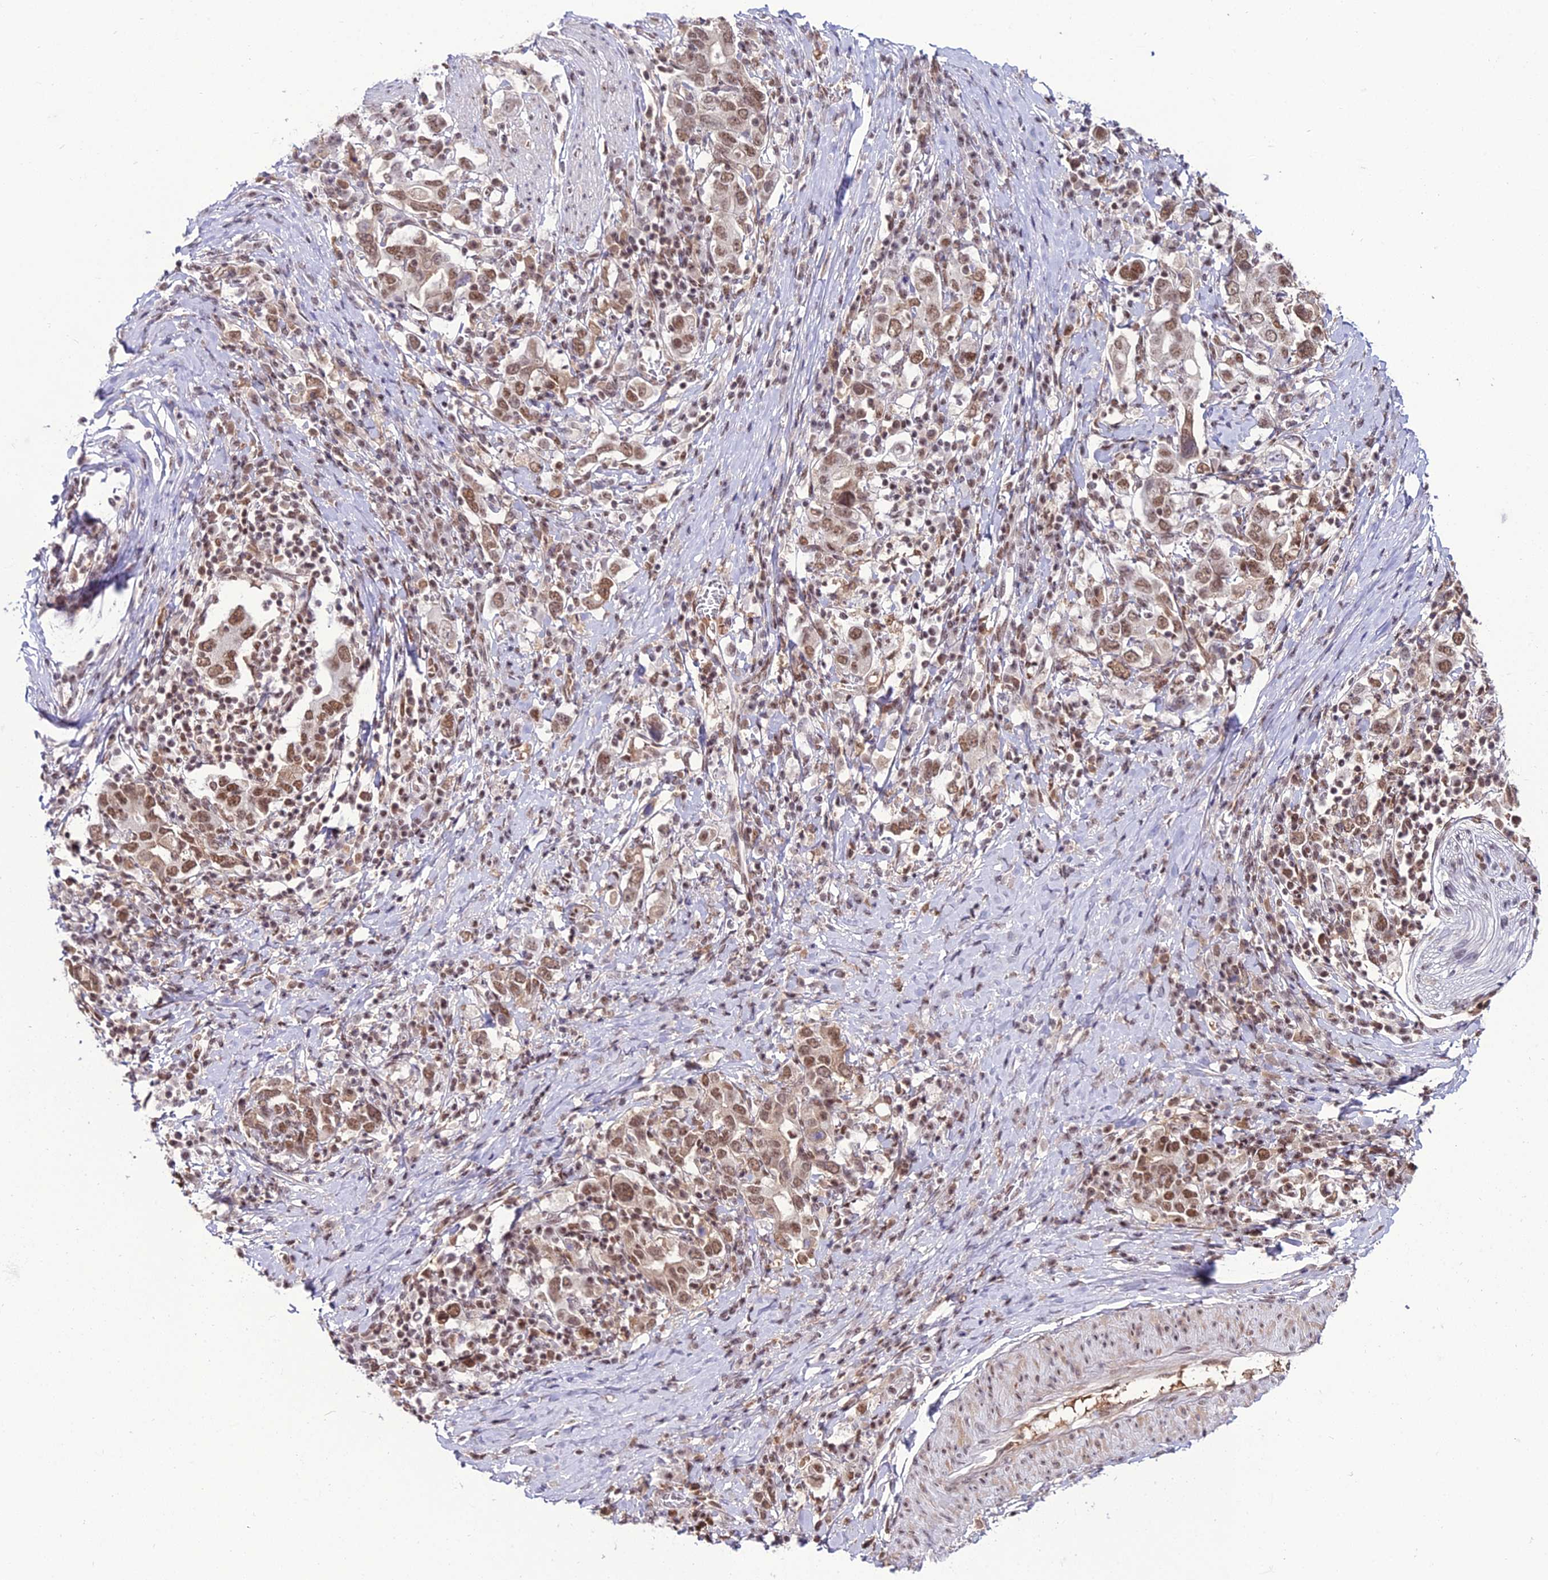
{"staining": {"intensity": "moderate", "quantity": ">75%", "location": "nuclear"}, "tissue": "stomach cancer", "cell_type": "Tumor cells", "image_type": "cancer", "snomed": [{"axis": "morphology", "description": "Adenocarcinoma, NOS"}, {"axis": "topography", "description": "Stomach, upper"}, {"axis": "topography", "description": "Stomach"}], "caption": "A high-resolution histopathology image shows immunohistochemistry (IHC) staining of stomach cancer, which shows moderate nuclear positivity in about >75% of tumor cells.", "gene": "RBM12", "patient": {"sex": "male", "age": 62}}